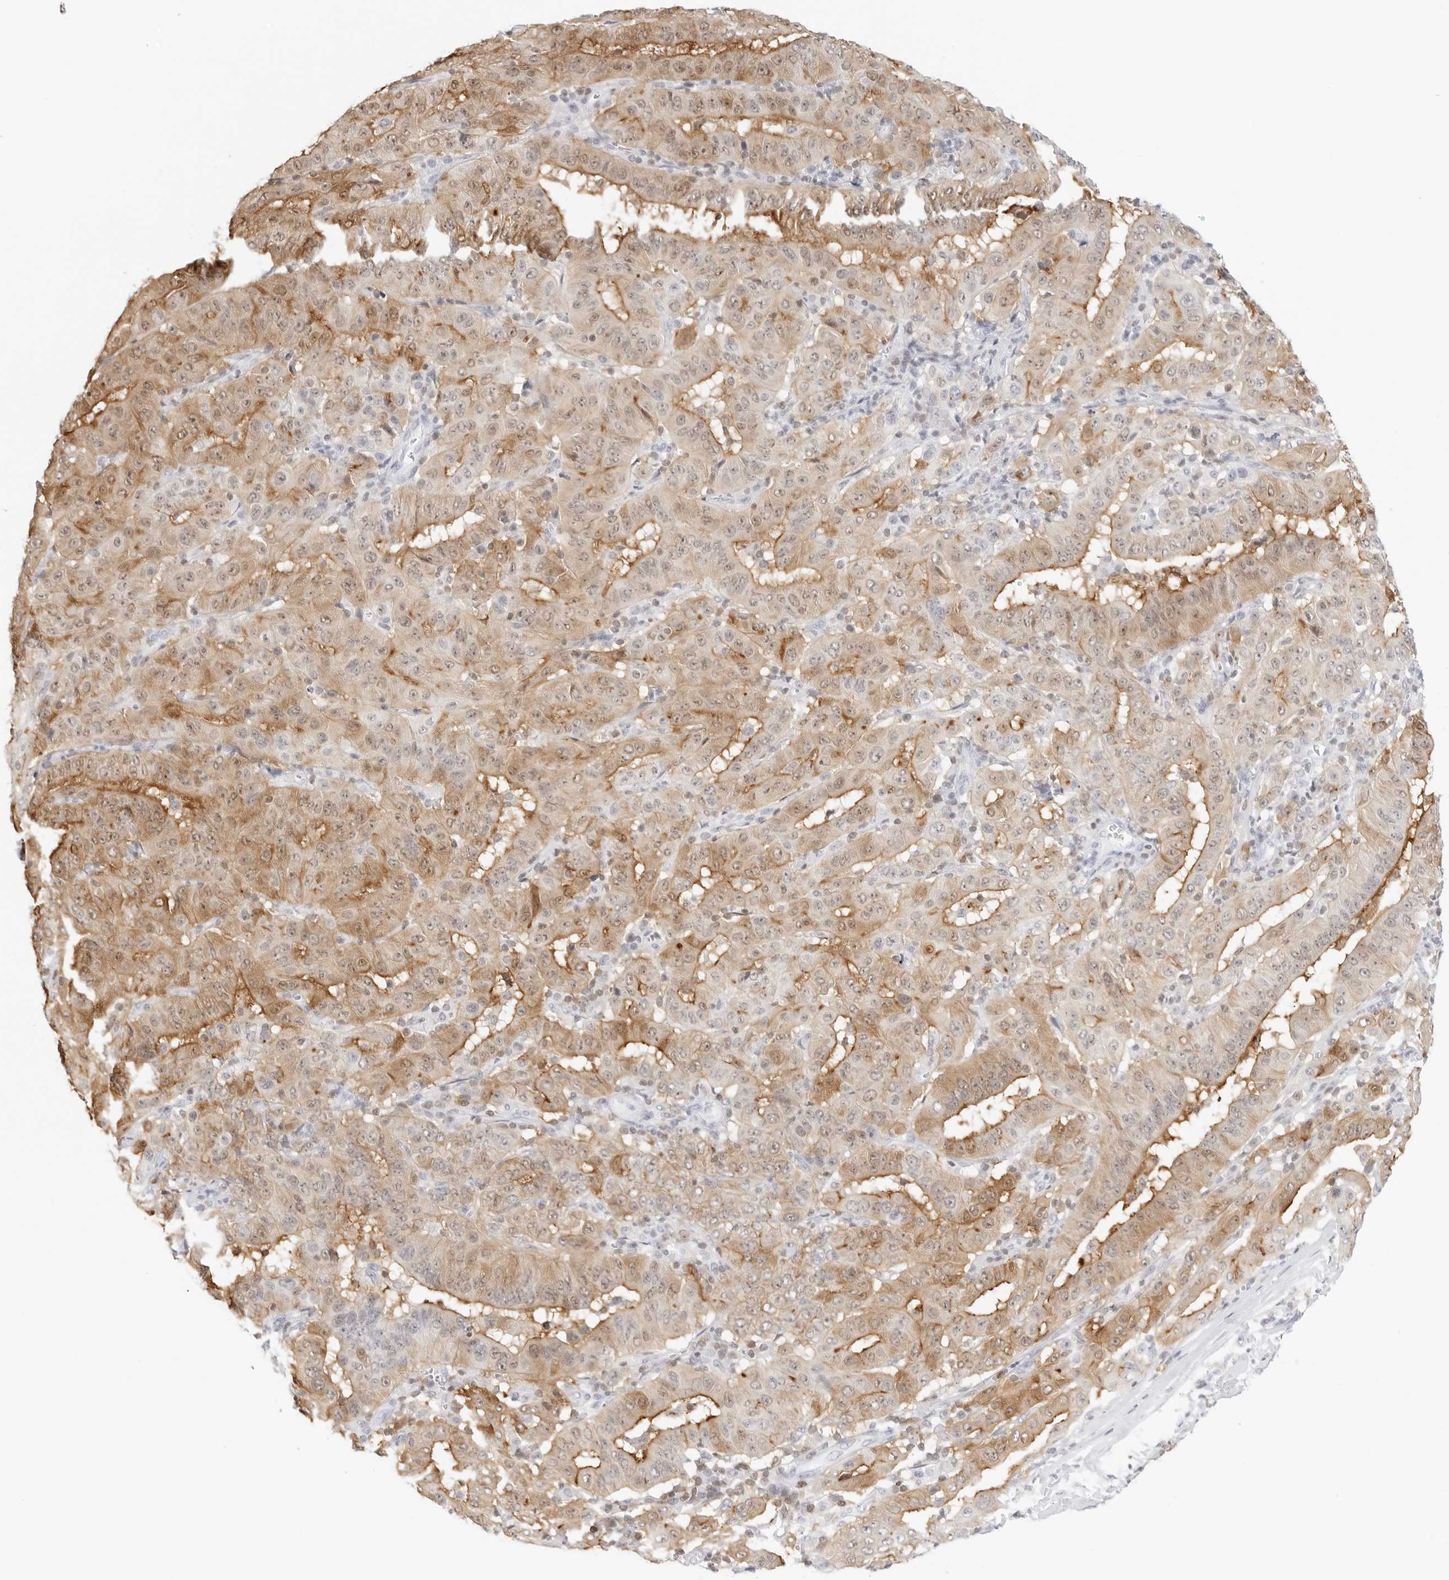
{"staining": {"intensity": "moderate", "quantity": ">75%", "location": "cytoplasmic/membranous,nuclear"}, "tissue": "pancreatic cancer", "cell_type": "Tumor cells", "image_type": "cancer", "snomed": [{"axis": "morphology", "description": "Adenocarcinoma, NOS"}, {"axis": "topography", "description": "Pancreas"}], "caption": "This is a photomicrograph of immunohistochemistry (IHC) staining of pancreatic adenocarcinoma, which shows moderate staining in the cytoplasmic/membranous and nuclear of tumor cells.", "gene": "SLC9A3R1", "patient": {"sex": "male", "age": 63}}